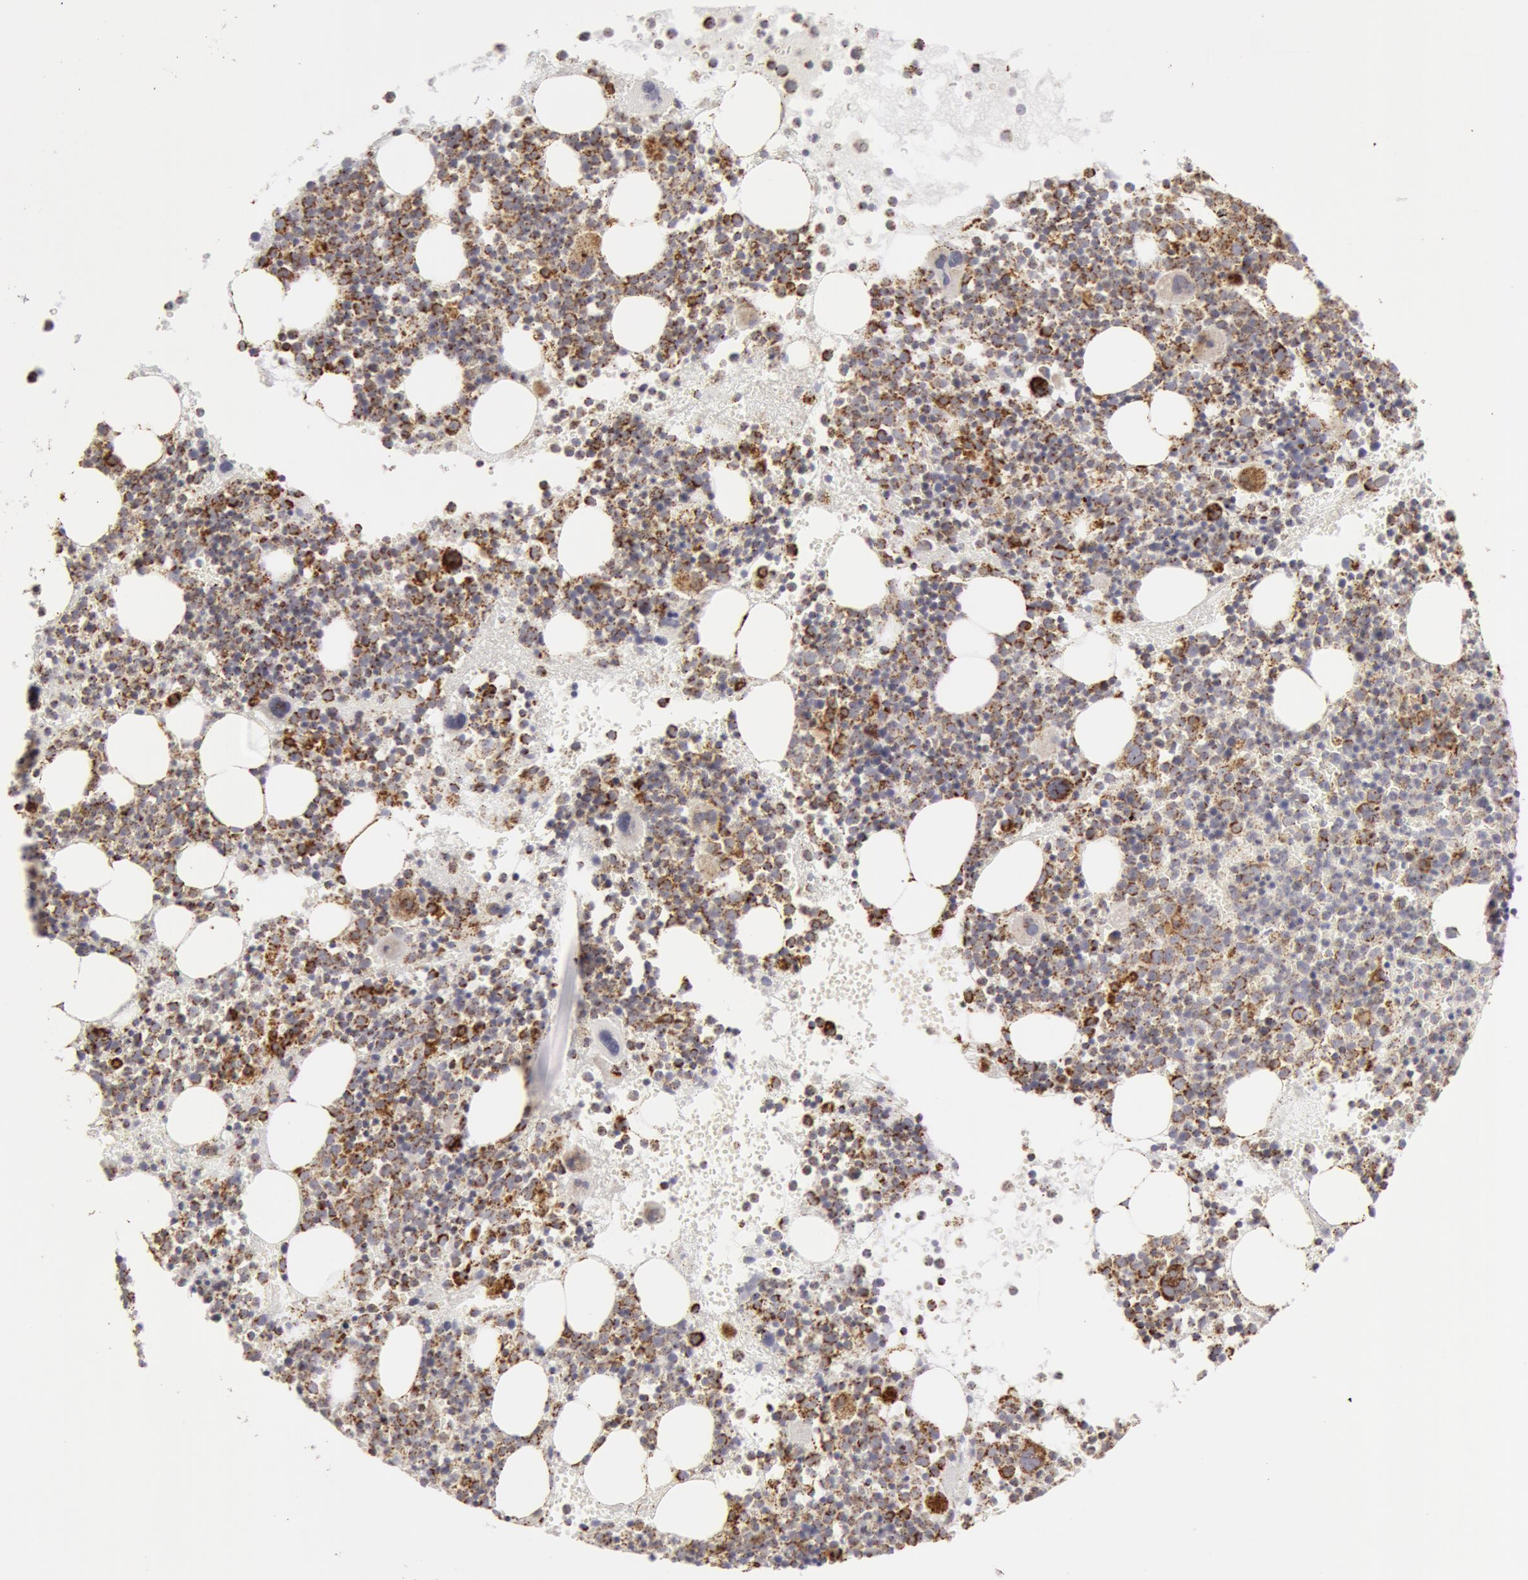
{"staining": {"intensity": "moderate", "quantity": ">75%", "location": "cytoplasmic/membranous"}, "tissue": "bone marrow", "cell_type": "Hematopoietic cells", "image_type": "normal", "snomed": [{"axis": "morphology", "description": "Normal tissue, NOS"}, {"axis": "topography", "description": "Bone marrow"}], "caption": "Immunohistochemical staining of benign human bone marrow exhibits moderate cytoplasmic/membranous protein expression in approximately >75% of hematopoietic cells.", "gene": "ATP5F1B", "patient": {"sex": "male", "age": 34}}